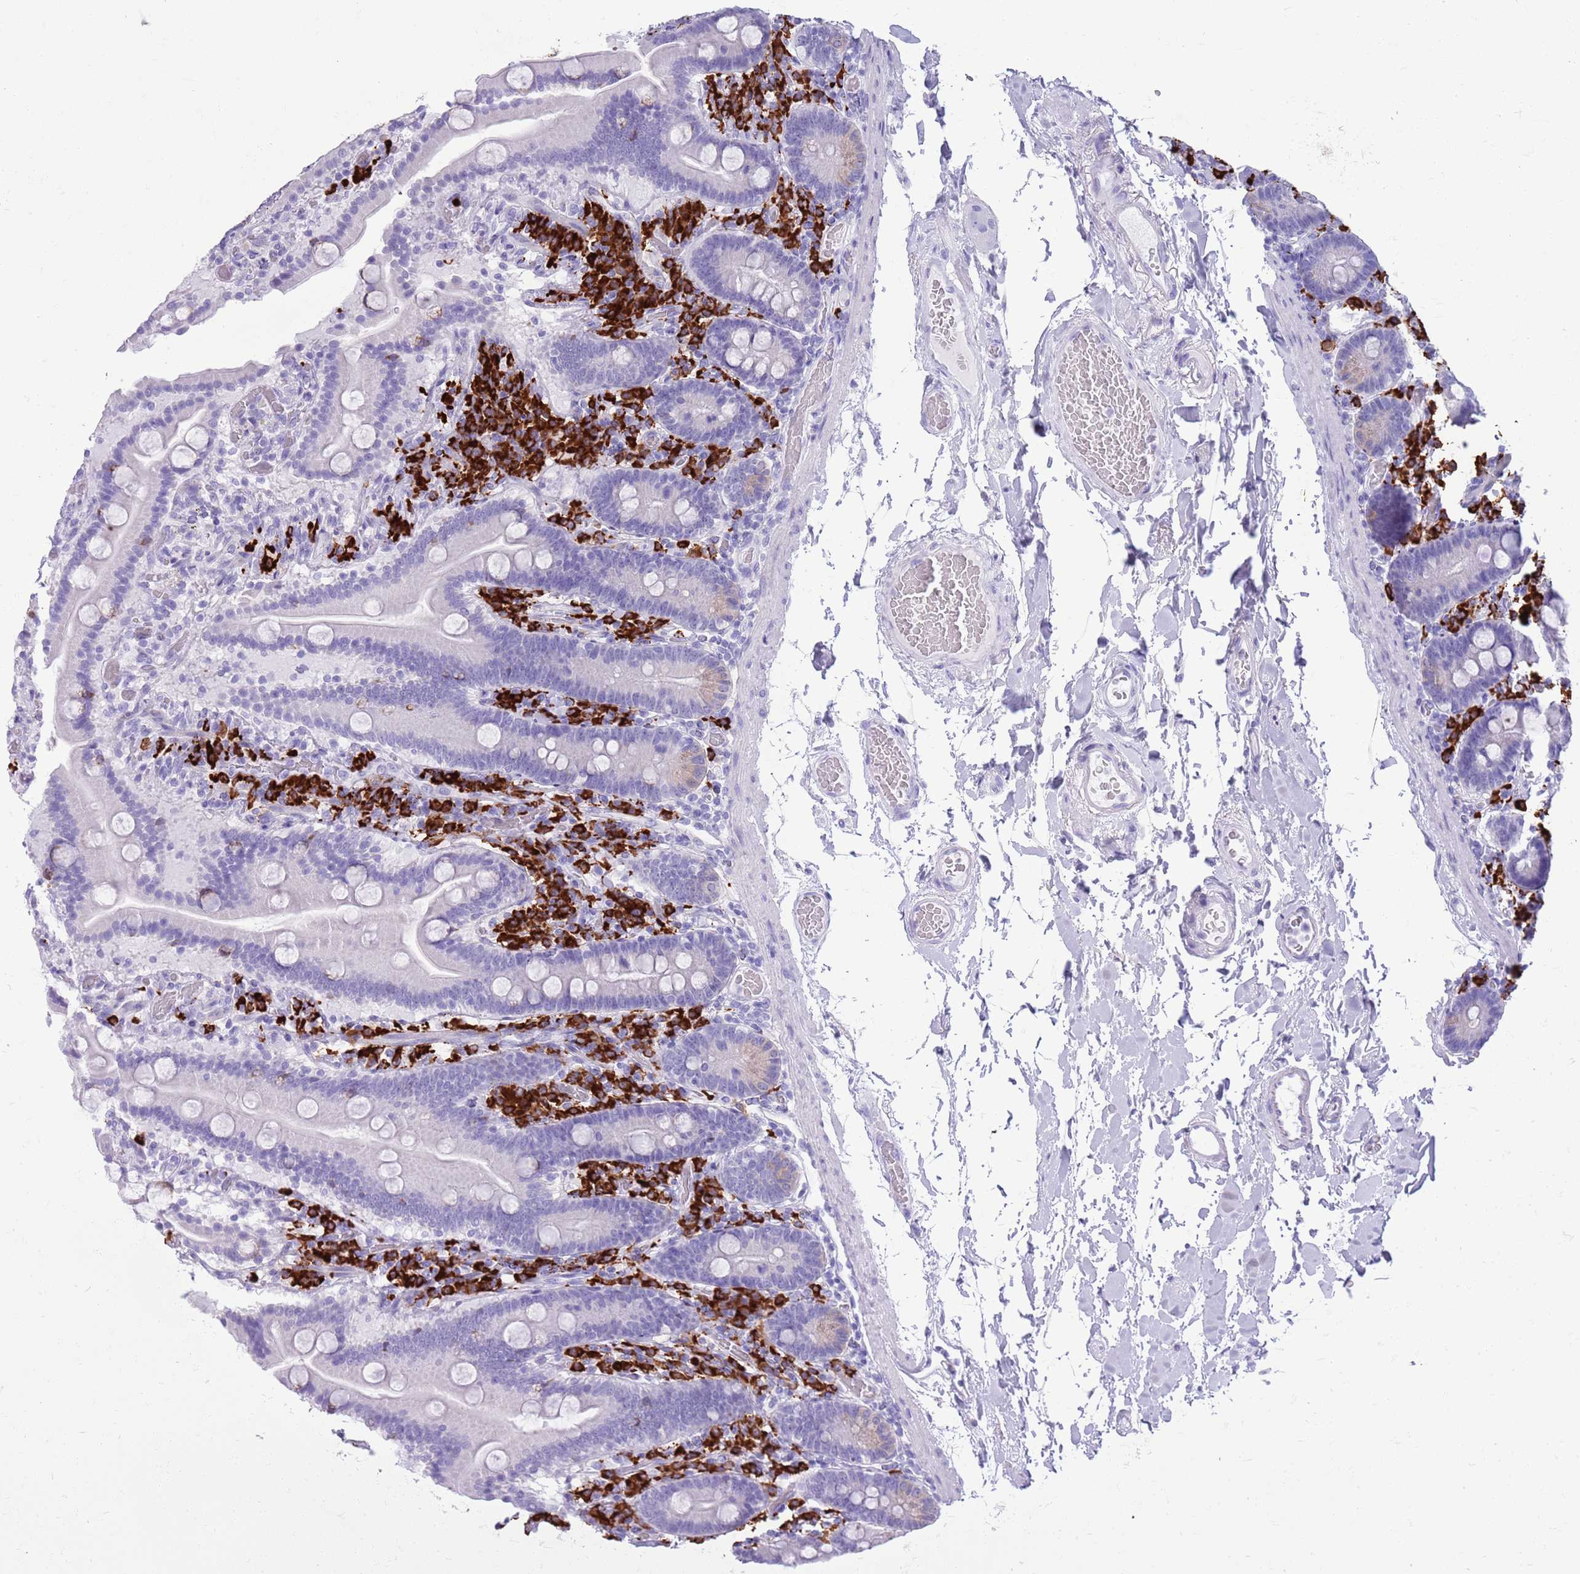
{"staining": {"intensity": "negative", "quantity": "none", "location": "none"}, "tissue": "duodenum", "cell_type": "Glandular cells", "image_type": "normal", "snomed": [{"axis": "morphology", "description": "Normal tissue, NOS"}, {"axis": "topography", "description": "Duodenum"}], "caption": "This histopathology image is of benign duodenum stained with immunohistochemistry (IHC) to label a protein in brown with the nuclei are counter-stained blue. There is no positivity in glandular cells. Nuclei are stained in blue.", "gene": "ENSG00000263020", "patient": {"sex": "male", "age": 55}}